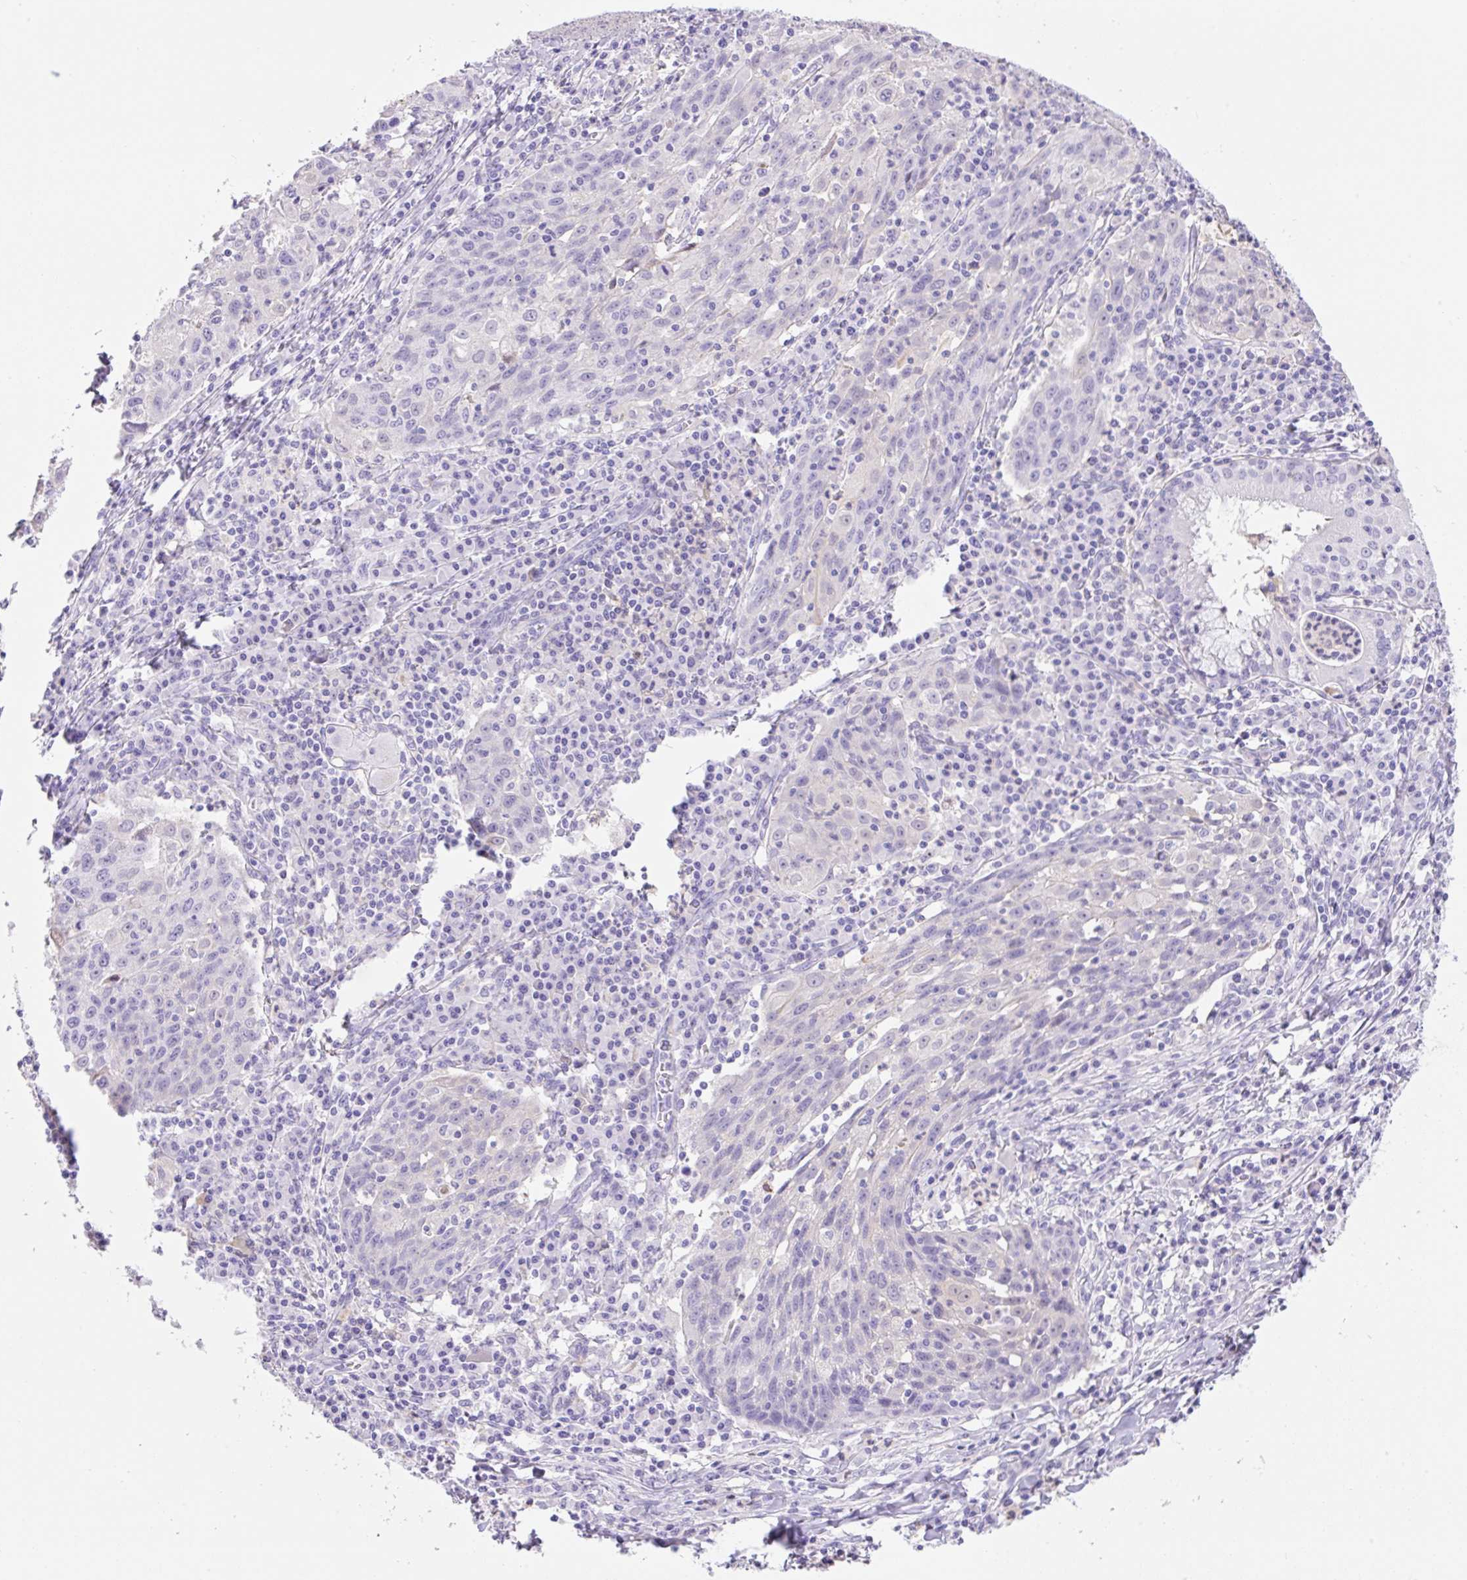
{"staining": {"intensity": "negative", "quantity": "none", "location": "none"}, "tissue": "lung cancer", "cell_type": "Tumor cells", "image_type": "cancer", "snomed": [{"axis": "morphology", "description": "Squamous cell carcinoma, NOS"}, {"axis": "morphology", "description": "Squamous cell carcinoma, metastatic, NOS"}, {"axis": "topography", "description": "Bronchus"}, {"axis": "topography", "description": "Lung"}], "caption": "This photomicrograph is of lung cancer stained with immunohistochemistry to label a protein in brown with the nuclei are counter-stained blue. There is no staining in tumor cells.", "gene": "TDRD15", "patient": {"sex": "male", "age": 62}}